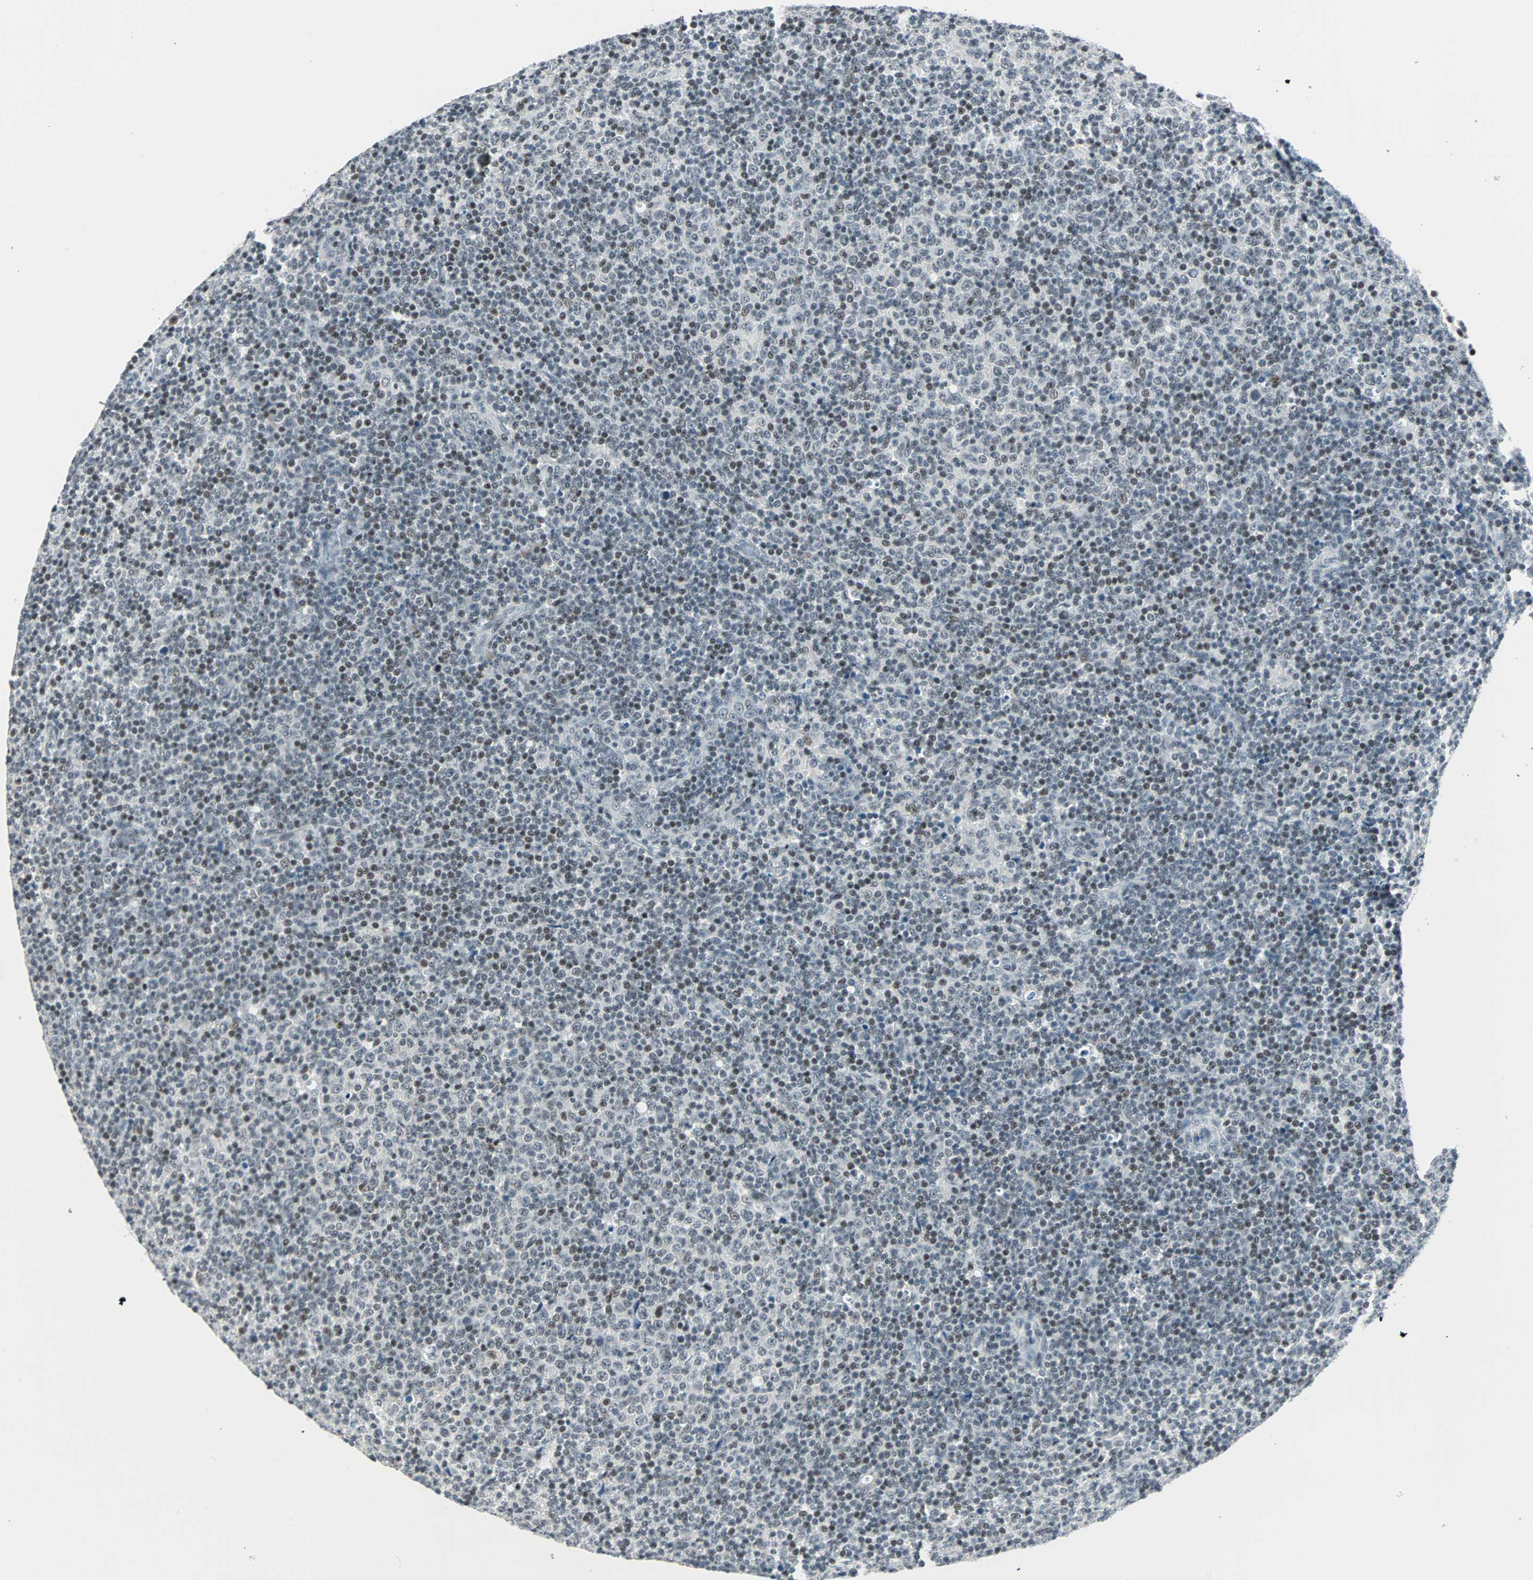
{"staining": {"intensity": "weak", "quantity": "25%-75%", "location": "nuclear"}, "tissue": "lymphoma", "cell_type": "Tumor cells", "image_type": "cancer", "snomed": [{"axis": "morphology", "description": "Malignant lymphoma, non-Hodgkin's type, Low grade"}, {"axis": "topography", "description": "Lymph node"}], "caption": "Lymphoma stained for a protein (brown) exhibits weak nuclear positive positivity in approximately 25%-75% of tumor cells.", "gene": "SIN3A", "patient": {"sex": "male", "age": 70}}